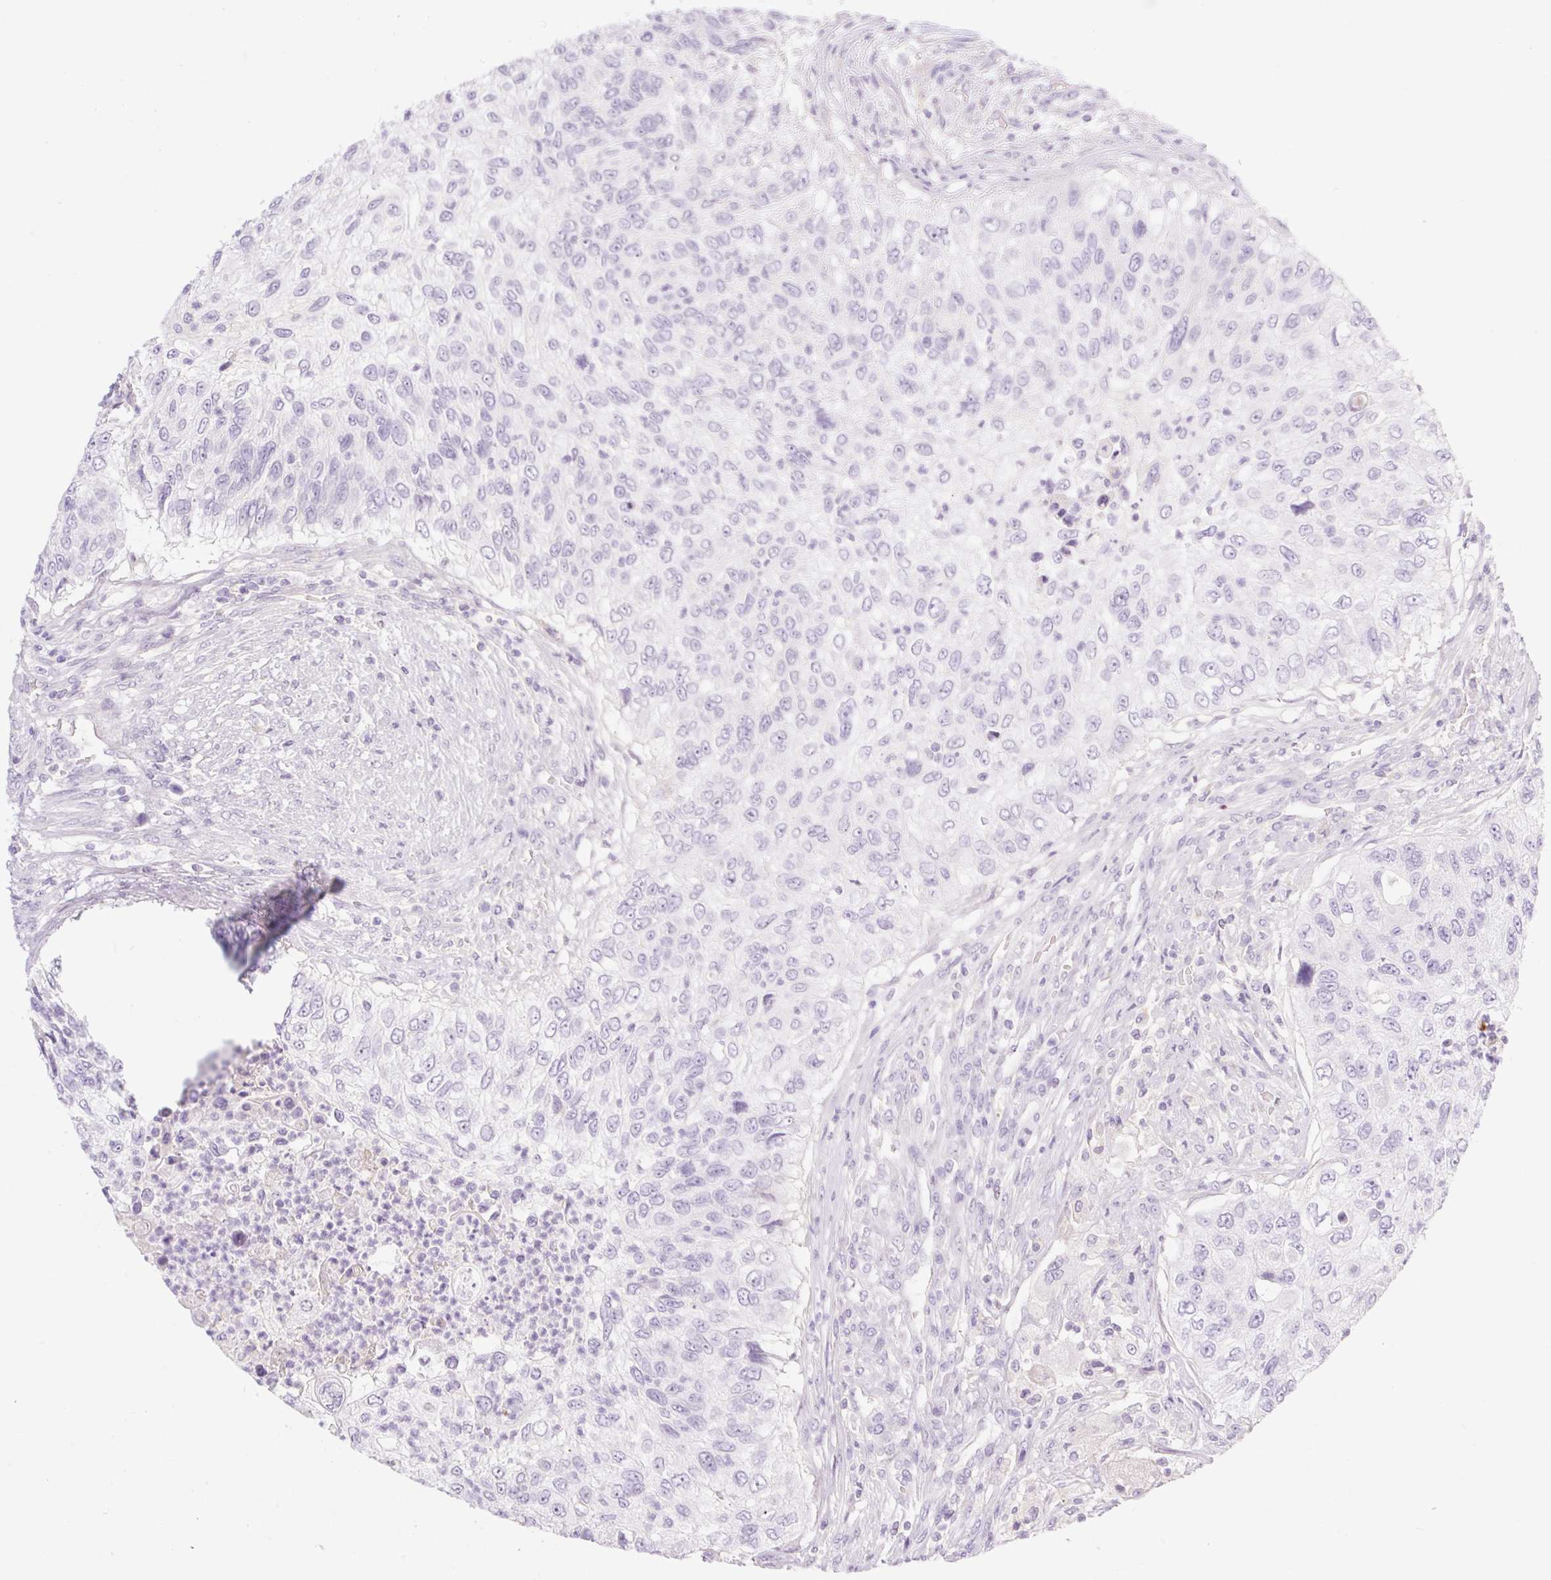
{"staining": {"intensity": "negative", "quantity": "none", "location": "none"}, "tissue": "urothelial cancer", "cell_type": "Tumor cells", "image_type": "cancer", "snomed": [{"axis": "morphology", "description": "Urothelial carcinoma, High grade"}, {"axis": "topography", "description": "Urinary bladder"}], "caption": "Human urothelial cancer stained for a protein using immunohistochemistry (IHC) exhibits no staining in tumor cells.", "gene": "MIA2", "patient": {"sex": "female", "age": 60}}